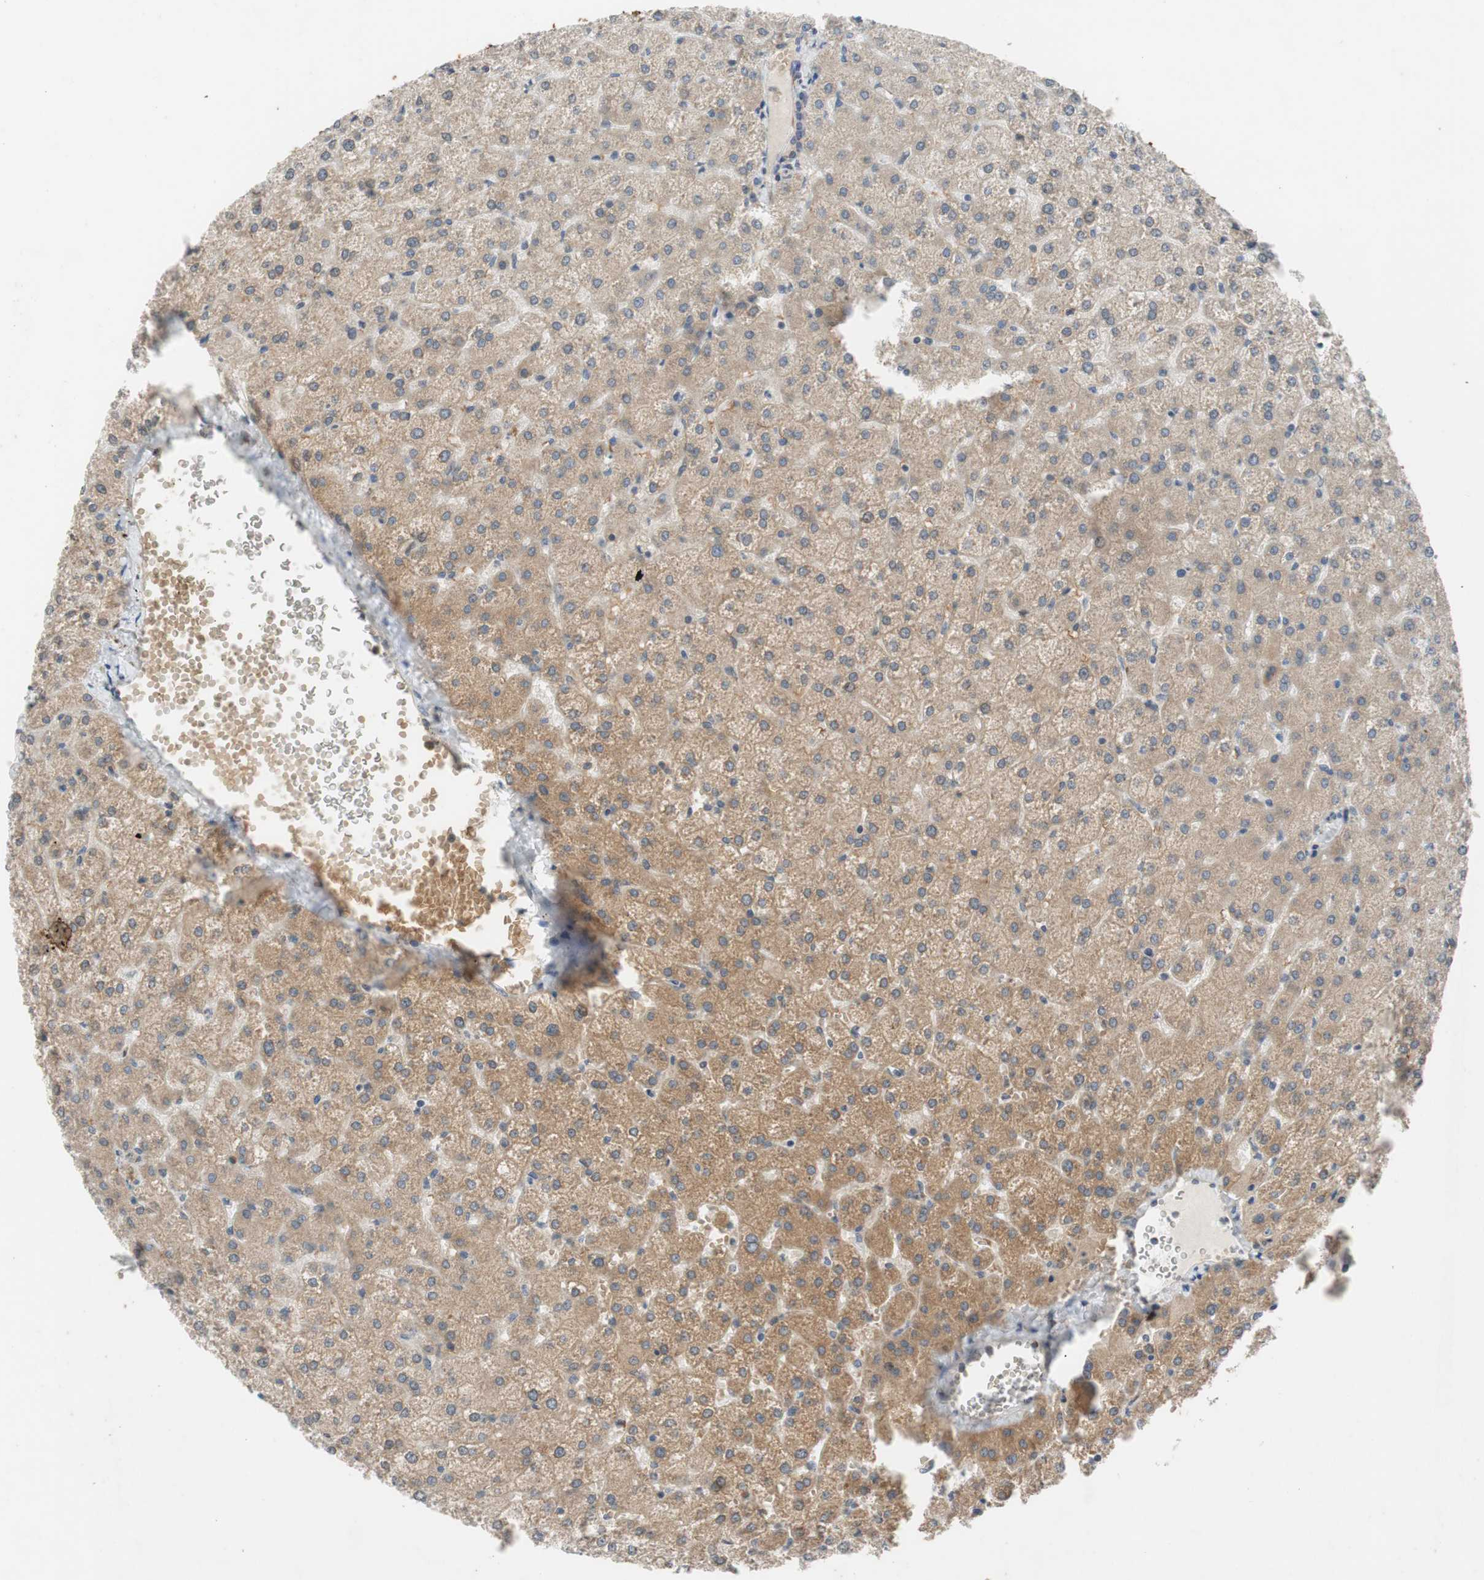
{"staining": {"intensity": "negative", "quantity": "none", "location": "none"}, "tissue": "liver", "cell_type": "Cholangiocytes", "image_type": "normal", "snomed": [{"axis": "morphology", "description": "Normal tissue, NOS"}, {"axis": "topography", "description": "Liver"}], "caption": "This is an IHC micrograph of unremarkable liver. There is no expression in cholangiocytes.", "gene": "ADD2", "patient": {"sex": "female", "age": 32}}